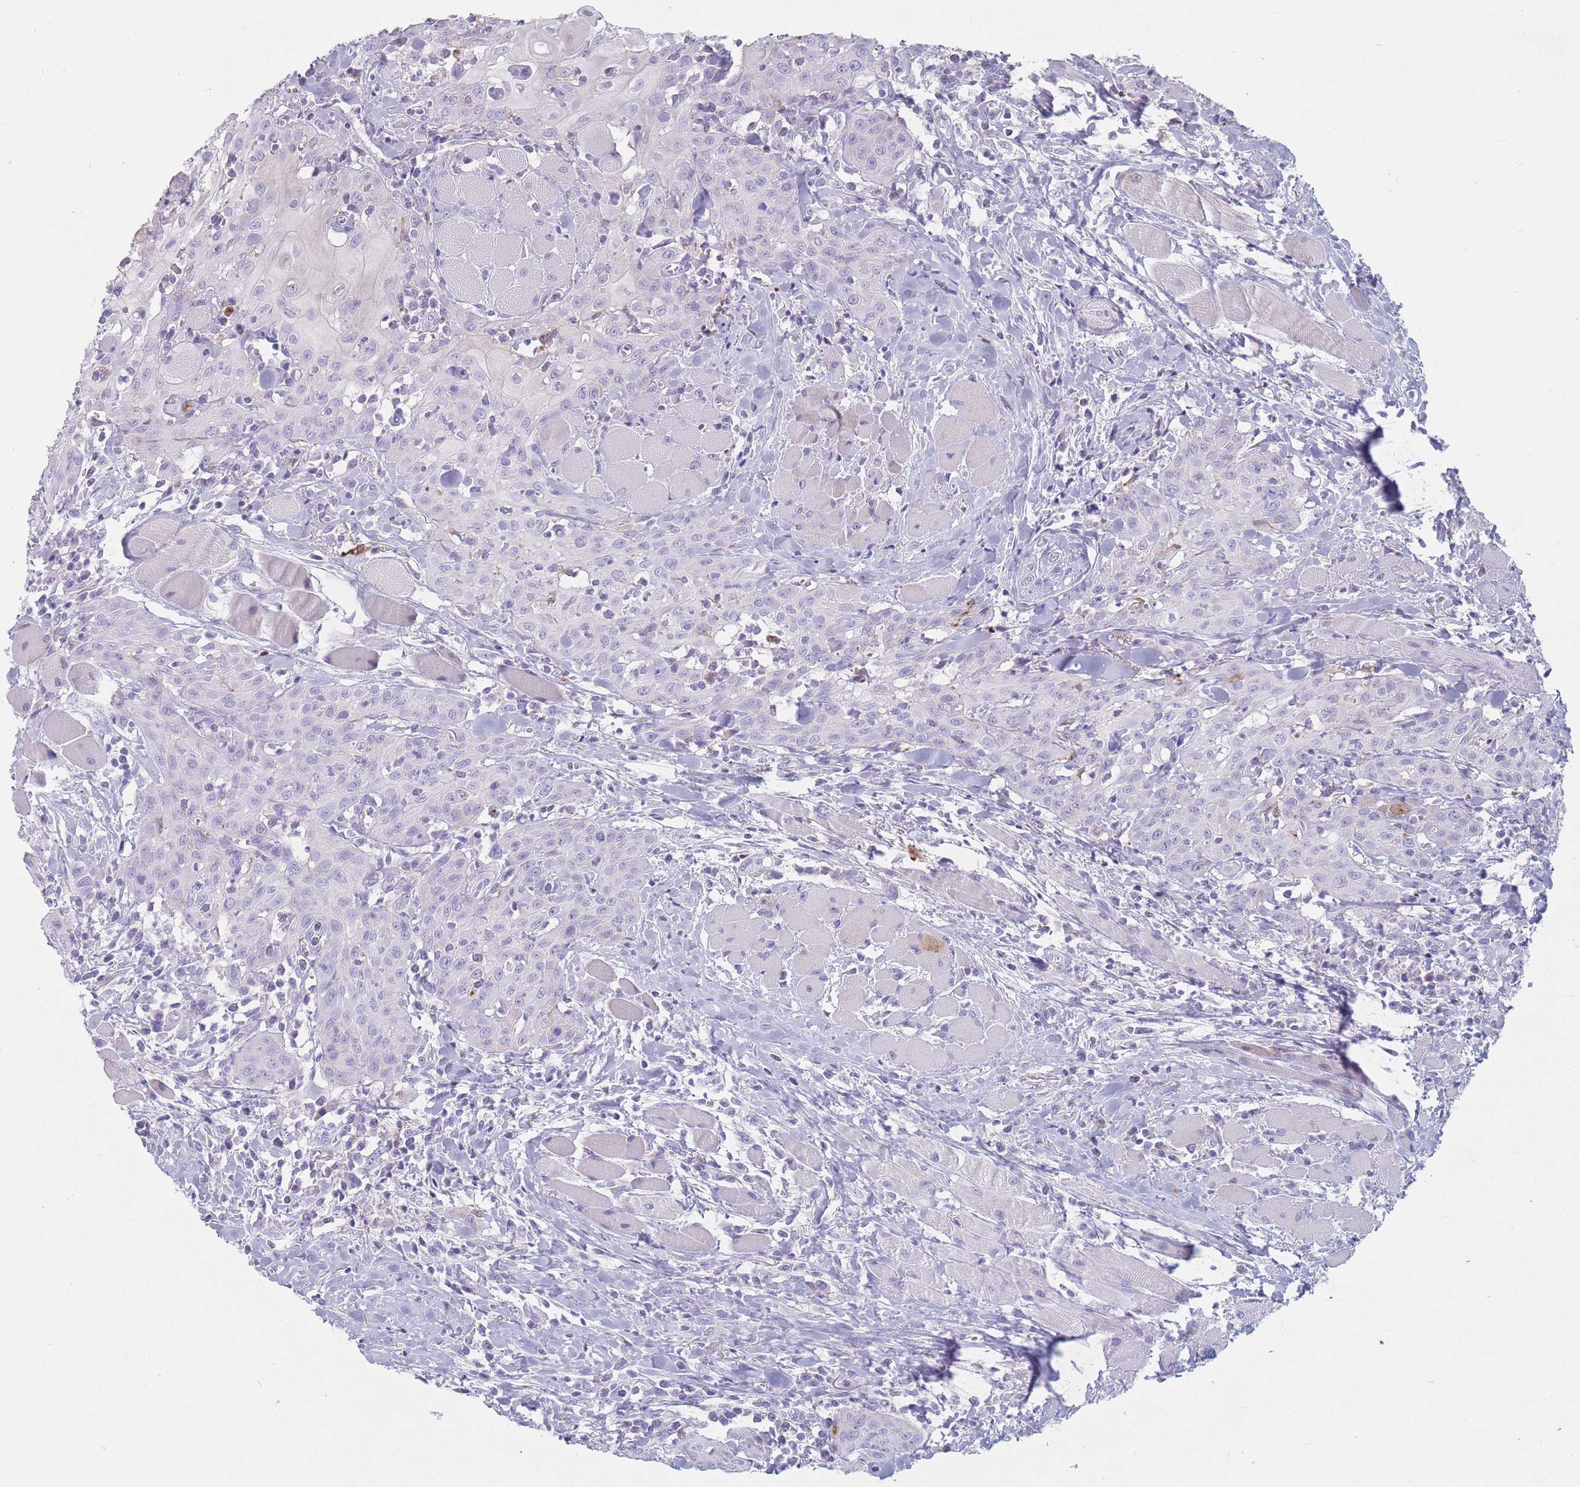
{"staining": {"intensity": "negative", "quantity": "none", "location": "none"}, "tissue": "head and neck cancer", "cell_type": "Tumor cells", "image_type": "cancer", "snomed": [{"axis": "morphology", "description": "Squamous cell carcinoma, NOS"}, {"axis": "topography", "description": "Oral tissue"}, {"axis": "topography", "description": "Head-Neck"}], "caption": "Tumor cells are negative for protein expression in human squamous cell carcinoma (head and neck).", "gene": "ST3GAL5", "patient": {"sex": "female", "age": 70}}